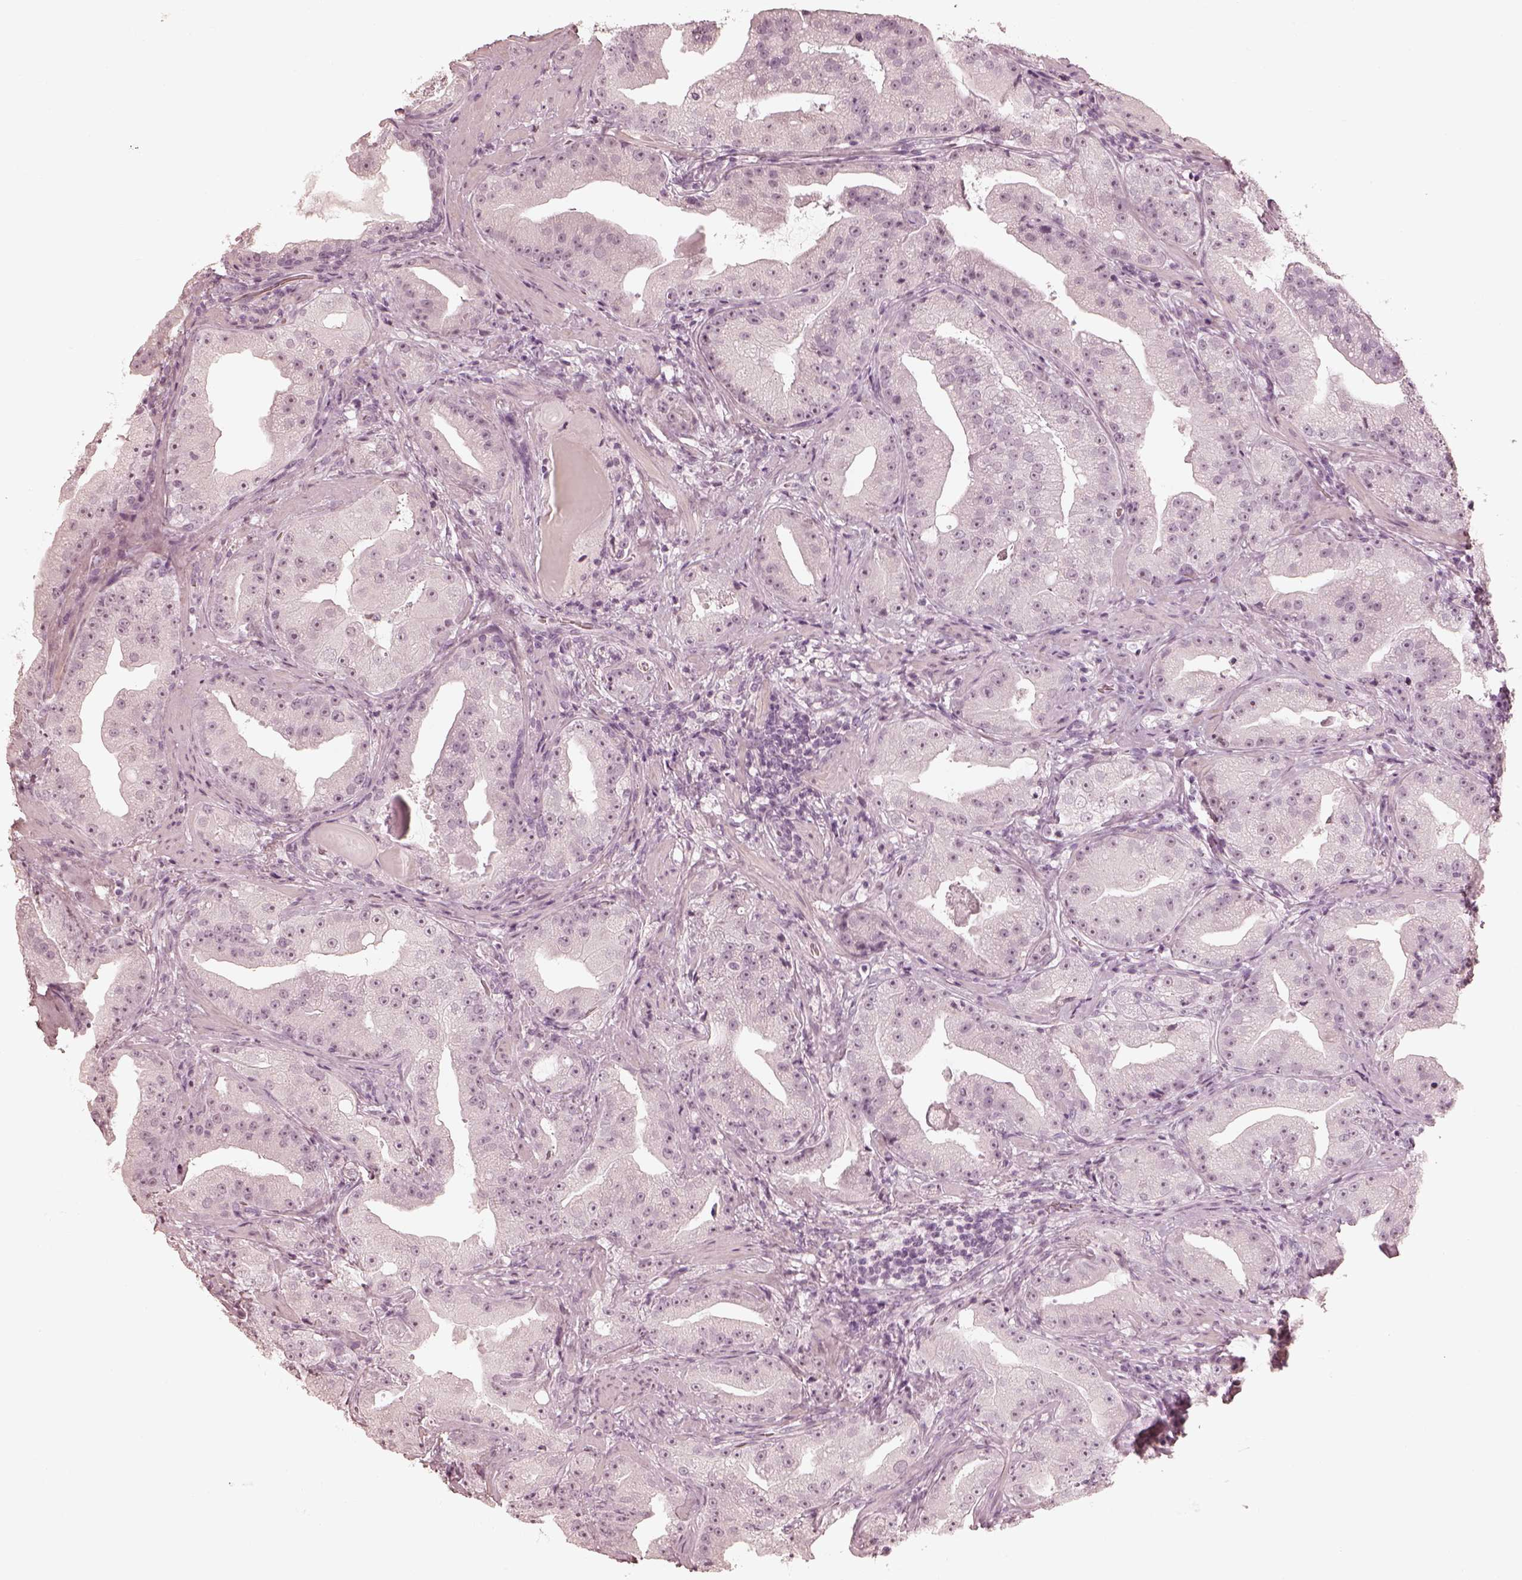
{"staining": {"intensity": "negative", "quantity": "none", "location": "none"}, "tissue": "prostate cancer", "cell_type": "Tumor cells", "image_type": "cancer", "snomed": [{"axis": "morphology", "description": "Adenocarcinoma, Low grade"}, {"axis": "topography", "description": "Prostate"}], "caption": "Immunohistochemistry (IHC) of adenocarcinoma (low-grade) (prostate) reveals no staining in tumor cells.", "gene": "CALR3", "patient": {"sex": "male", "age": 62}}